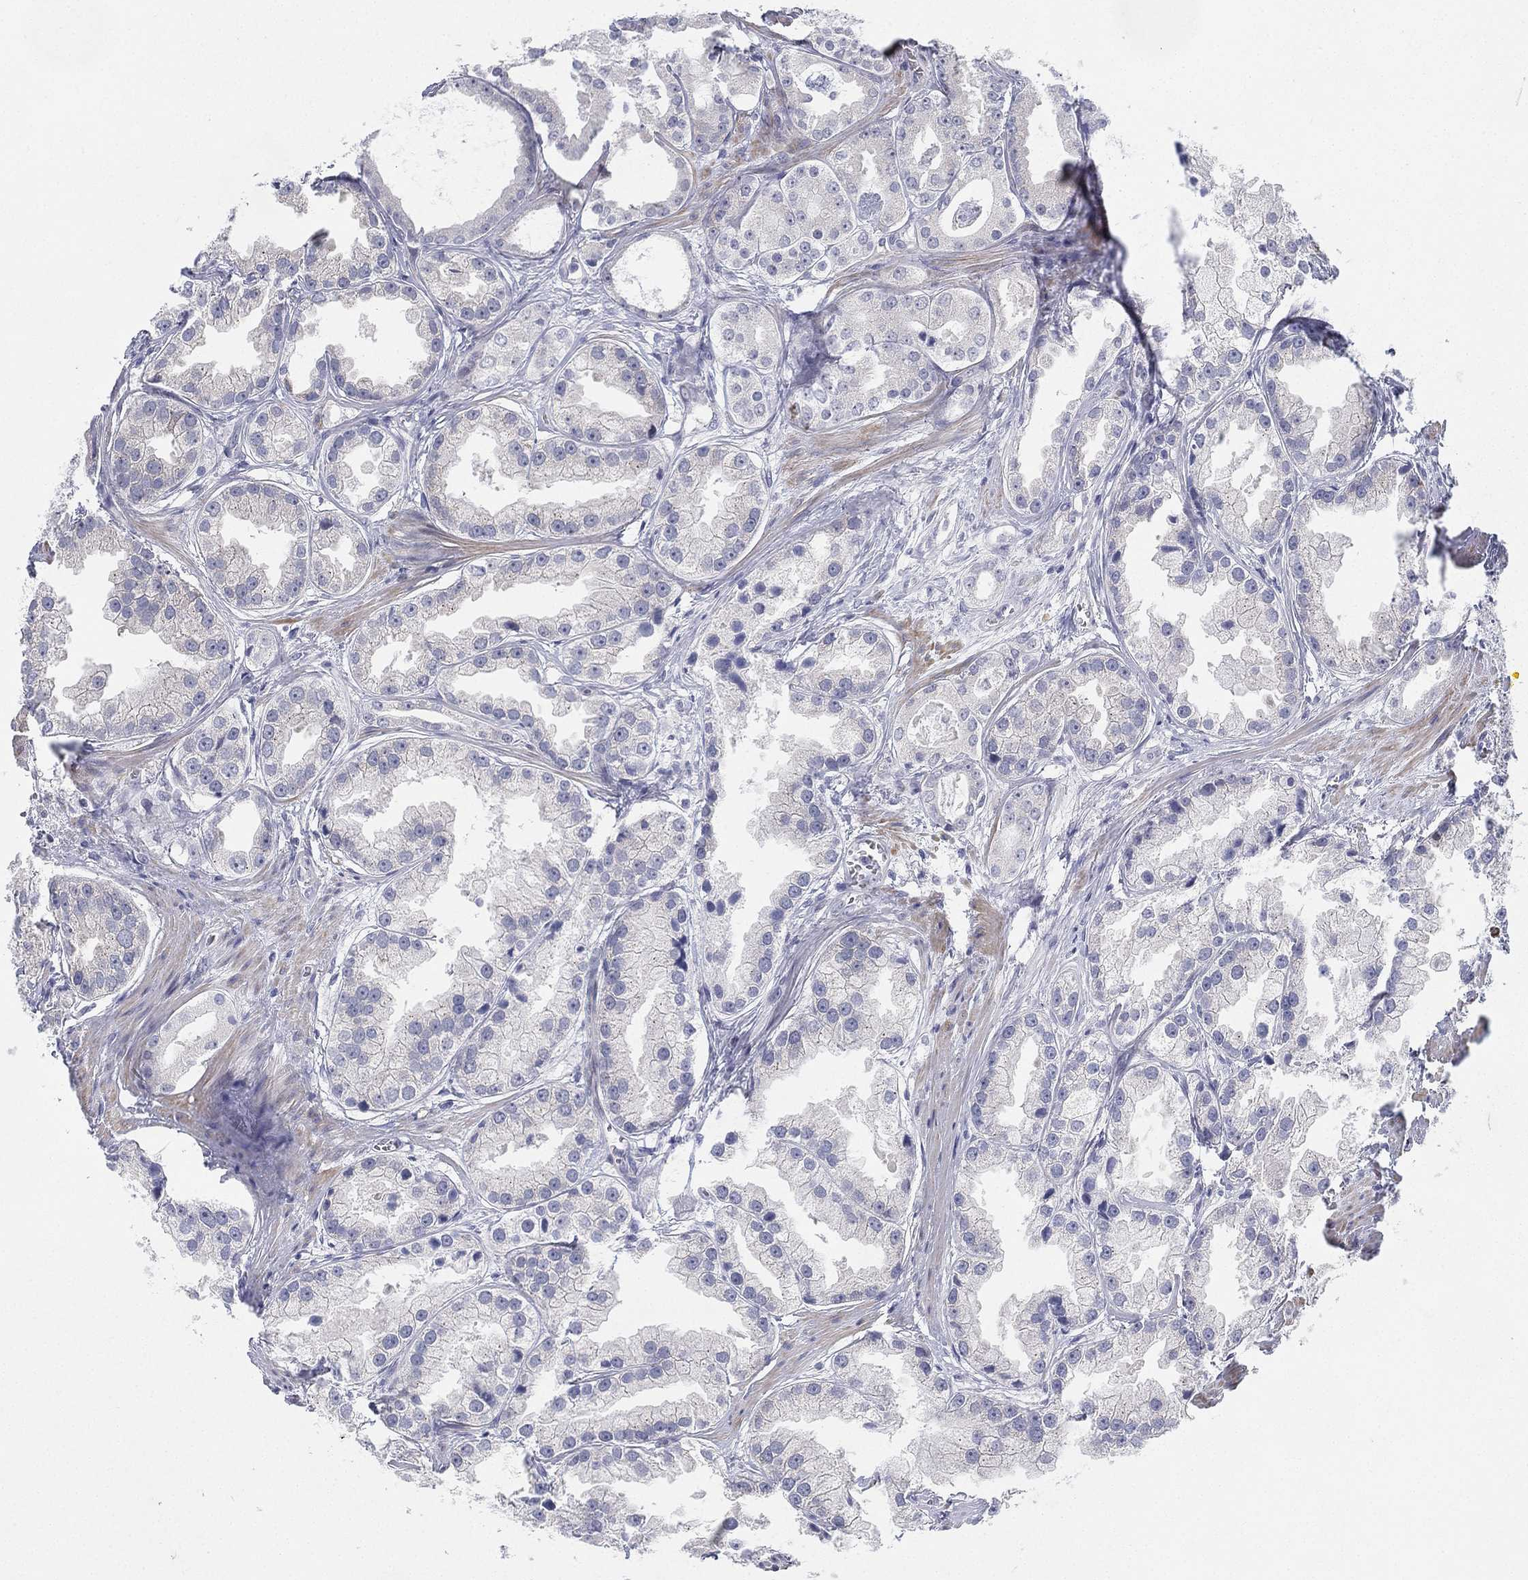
{"staining": {"intensity": "negative", "quantity": "none", "location": "none"}, "tissue": "prostate cancer", "cell_type": "Tumor cells", "image_type": "cancer", "snomed": [{"axis": "morphology", "description": "Adenocarcinoma, NOS"}, {"axis": "topography", "description": "Prostate"}], "caption": "Human prostate cancer (adenocarcinoma) stained for a protein using immunohistochemistry (IHC) displays no positivity in tumor cells.", "gene": "HEATR4", "patient": {"sex": "male", "age": 61}}